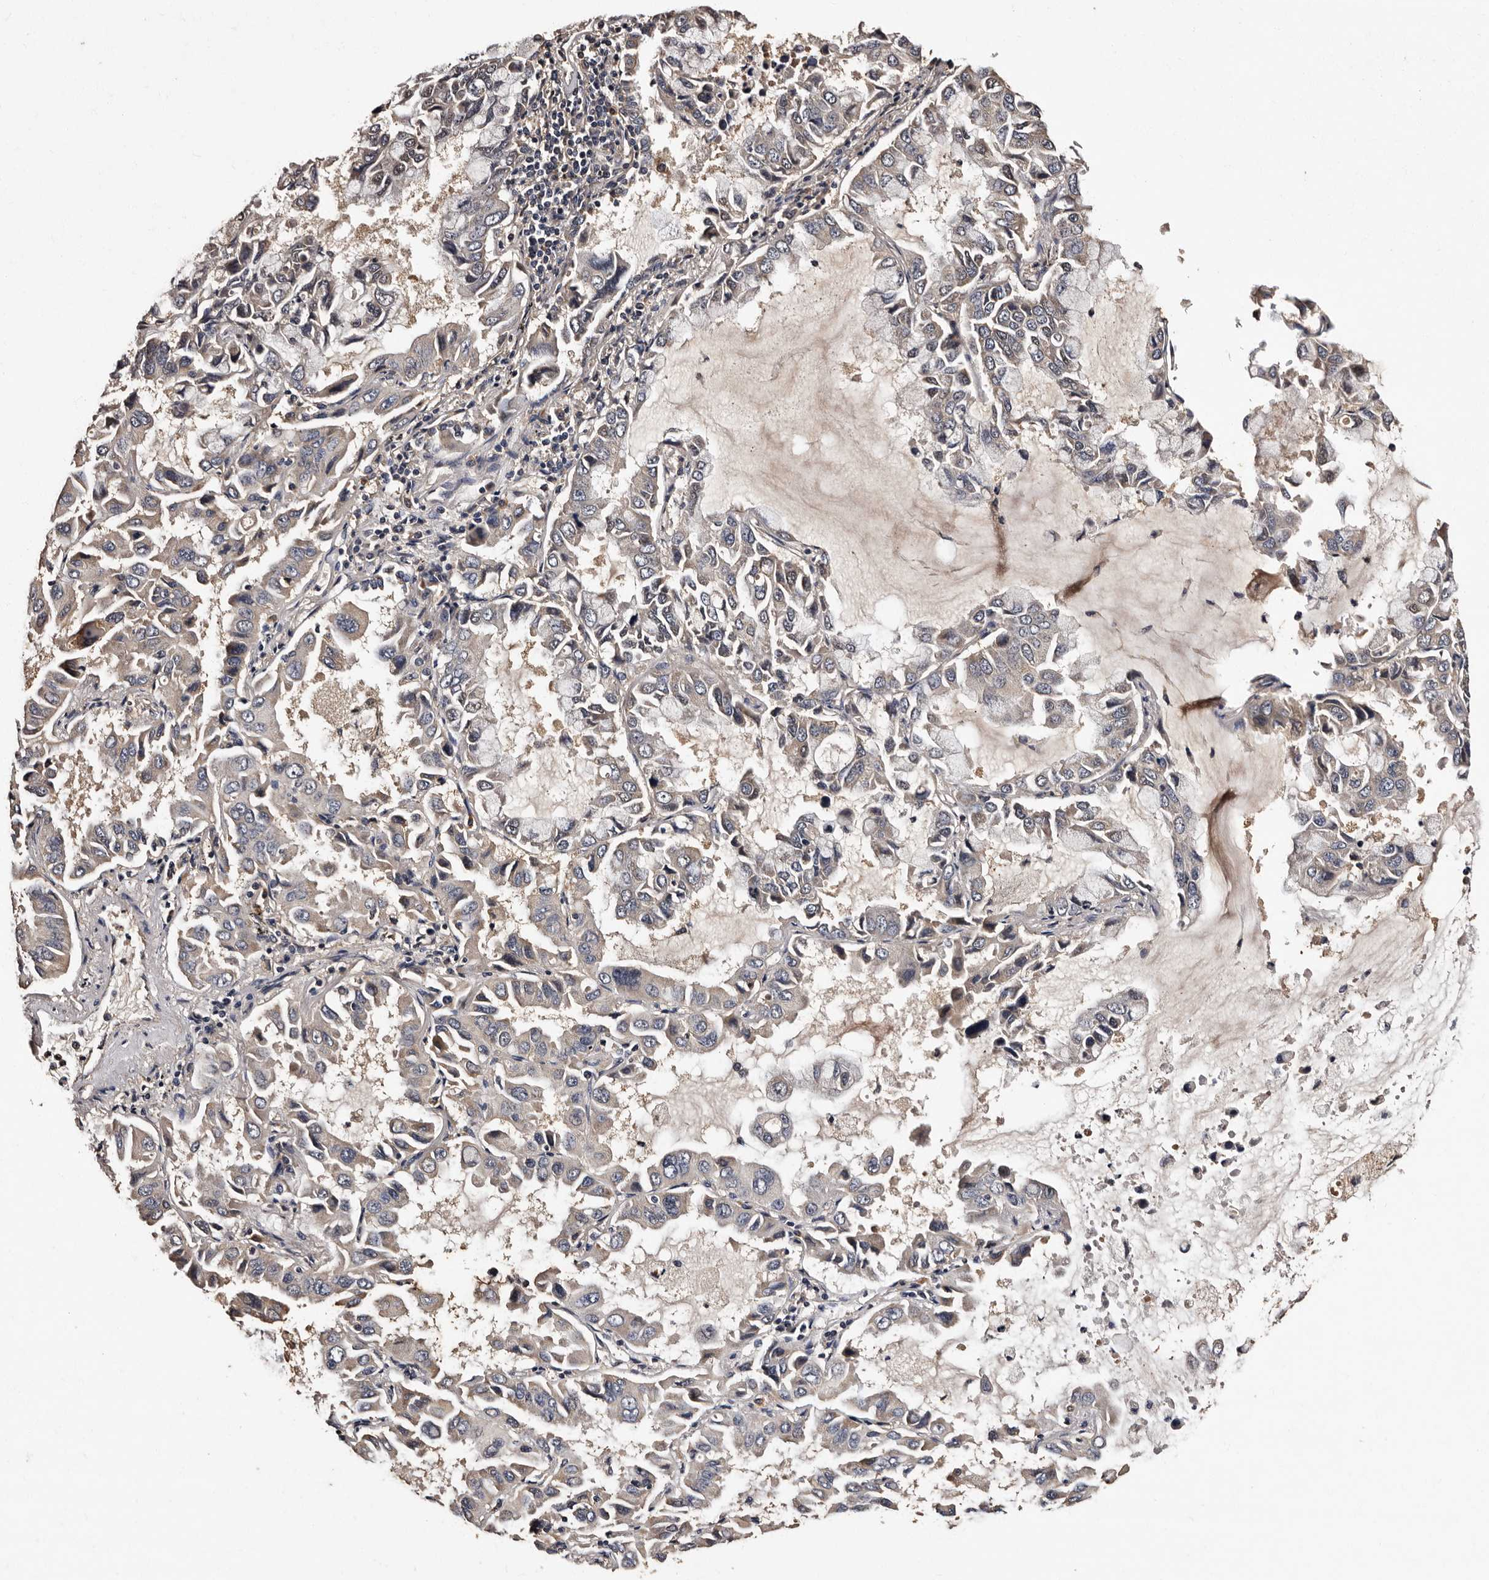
{"staining": {"intensity": "negative", "quantity": "none", "location": "none"}, "tissue": "lung cancer", "cell_type": "Tumor cells", "image_type": "cancer", "snomed": [{"axis": "morphology", "description": "Adenocarcinoma, NOS"}, {"axis": "topography", "description": "Lung"}], "caption": "IHC micrograph of neoplastic tissue: human adenocarcinoma (lung) stained with DAB (3,3'-diaminobenzidine) exhibits no significant protein staining in tumor cells.", "gene": "ADCK5", "patient": {"sex": "male", "age": 64}}